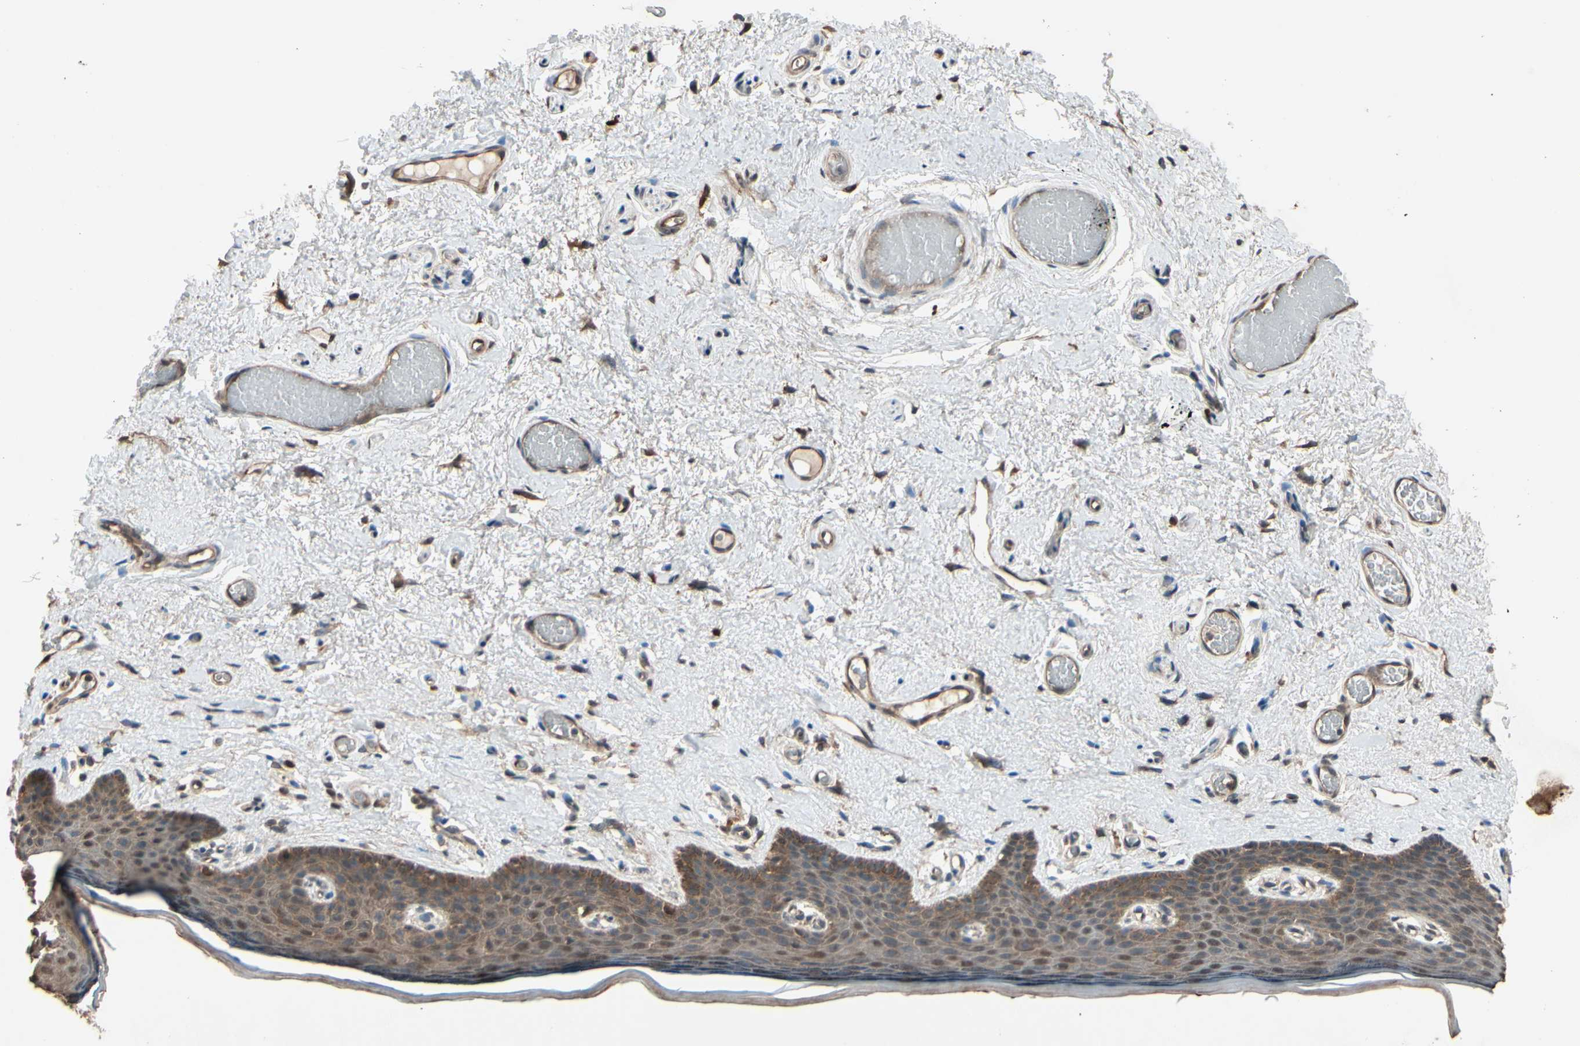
{"staining": {"intensity": "moderate", "quantity": ">75%", "location": "cytoplasmic/membranous,nuclear"}, "tissue": "skin", "cell_type": "Epidermal cells", "image_type": "normal", "snomed": [{"axis": "morphology", "description": "Normal tissue, NOS"}, {"axis": "topography", "description": "Vulva"}], "caption": "Skin stained with DAB (3,3'-diaminobenzidine) immunohistochemistry (IHC) displays medium levels of moderate cytoplasmic/membranous,nuclear expression in approximately >75% of epidermal cells.", "gene": "PNPLA7", "patient": {"sex": "female", "age": 54}}